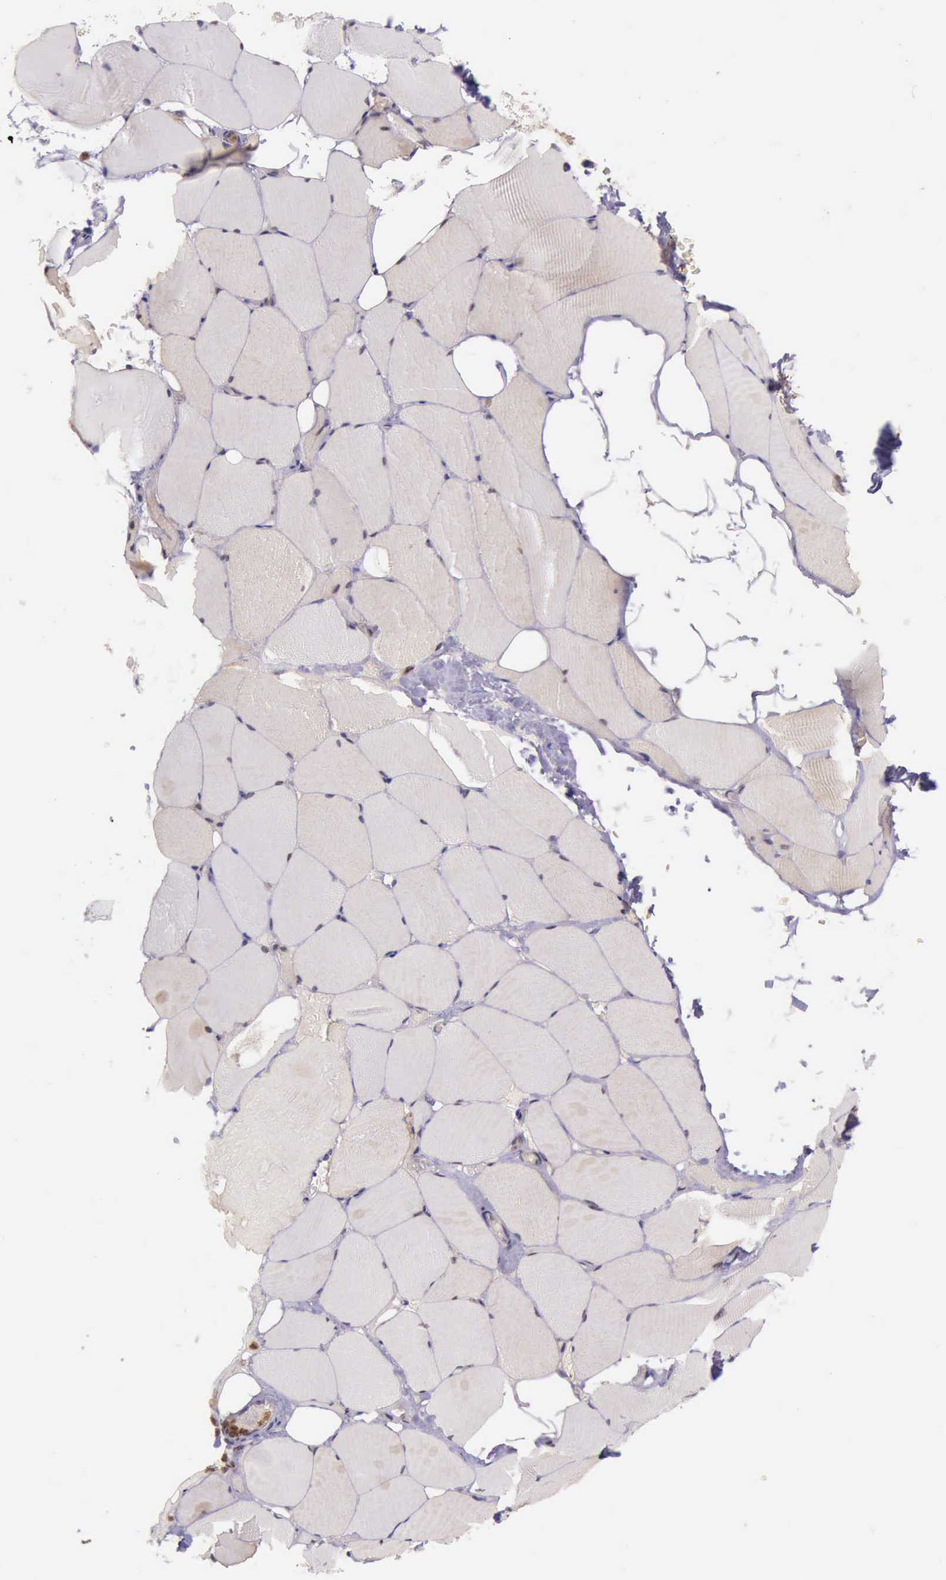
{"staining": {"intensity": "negative", "quantity": "none", "location": "none"}, "tissue": "skeletal muscle", "cell_type": "Myocytes", "image_type": "normal", "snomed": [{"axis": "morphology", "description": "Normal tissue, NOS"}, {"axis": "topography", "description": "Skeletal muscle"}, {"axis": "topography", "description": "Parathyroid gland"}], "caption": "The immunohistochemistry (IHC) micrograph has no significant expression in myocytes of skeletal muscle.", "gene": "PRICKLE3", "patient": {"sex": "female", "age": 37}}